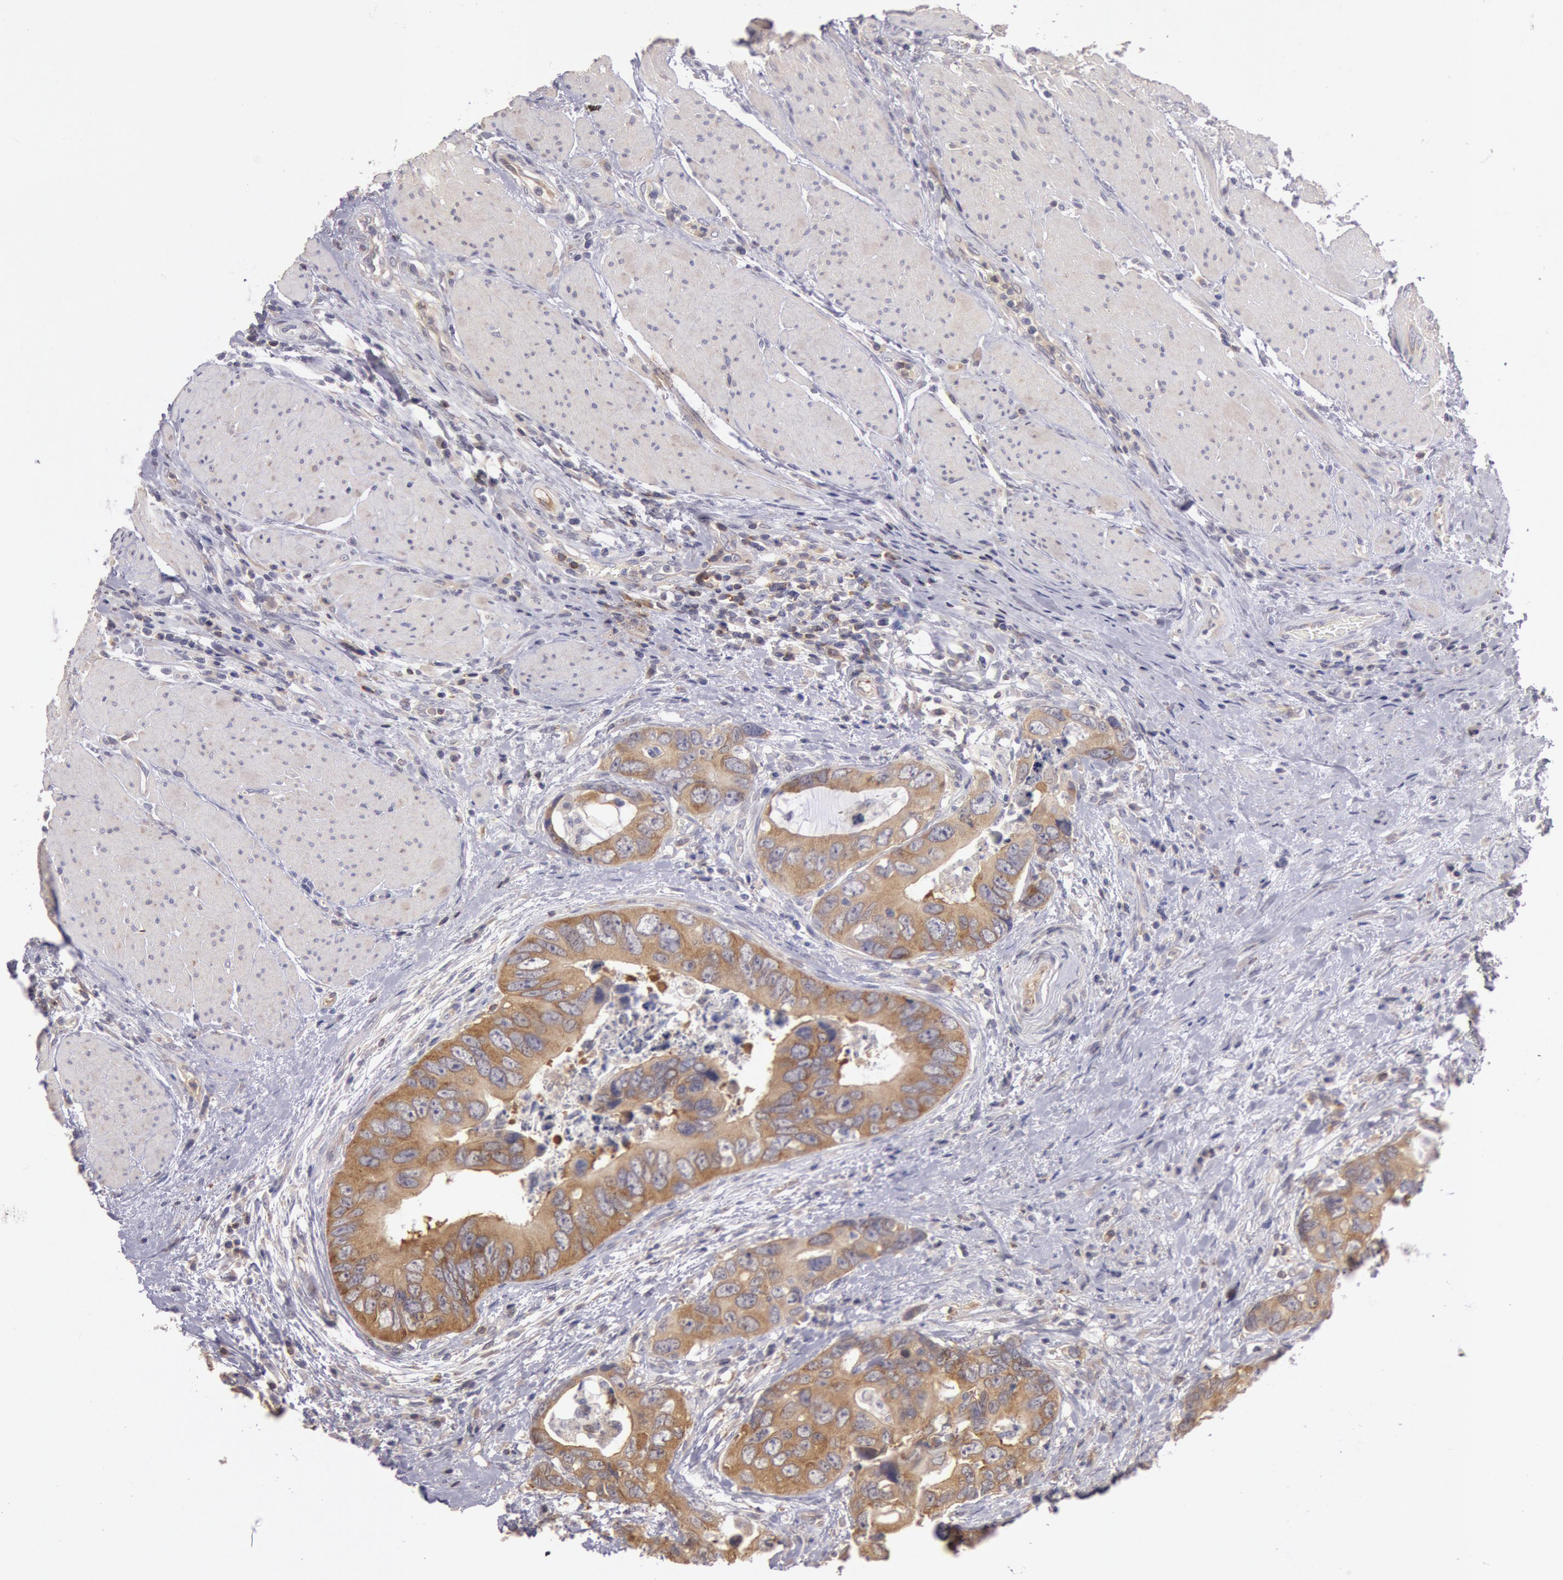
{"staining": {"intensity": "moderate", "quantity": ">75%", "location": "cytoplasmic/membranous"}, "tissue": "colorectal cancer", "cell_type": "Tumor cells", "image_type": "cancer", "snomed": [{"axis": "morphology", "description": "Adenocarcinoma, NOS"}, {"axis": "topography", "description": "Rectum"}], "caption": "DAB immunohistochemical staining of human colorectal cancer (adenocarcinoma) exhibits moderate cytoplasmic/membranous protein staining in approximately >75% of tumor cells.", "gene": "NMT2", "patient": {"sex": "female", "age": 67}}